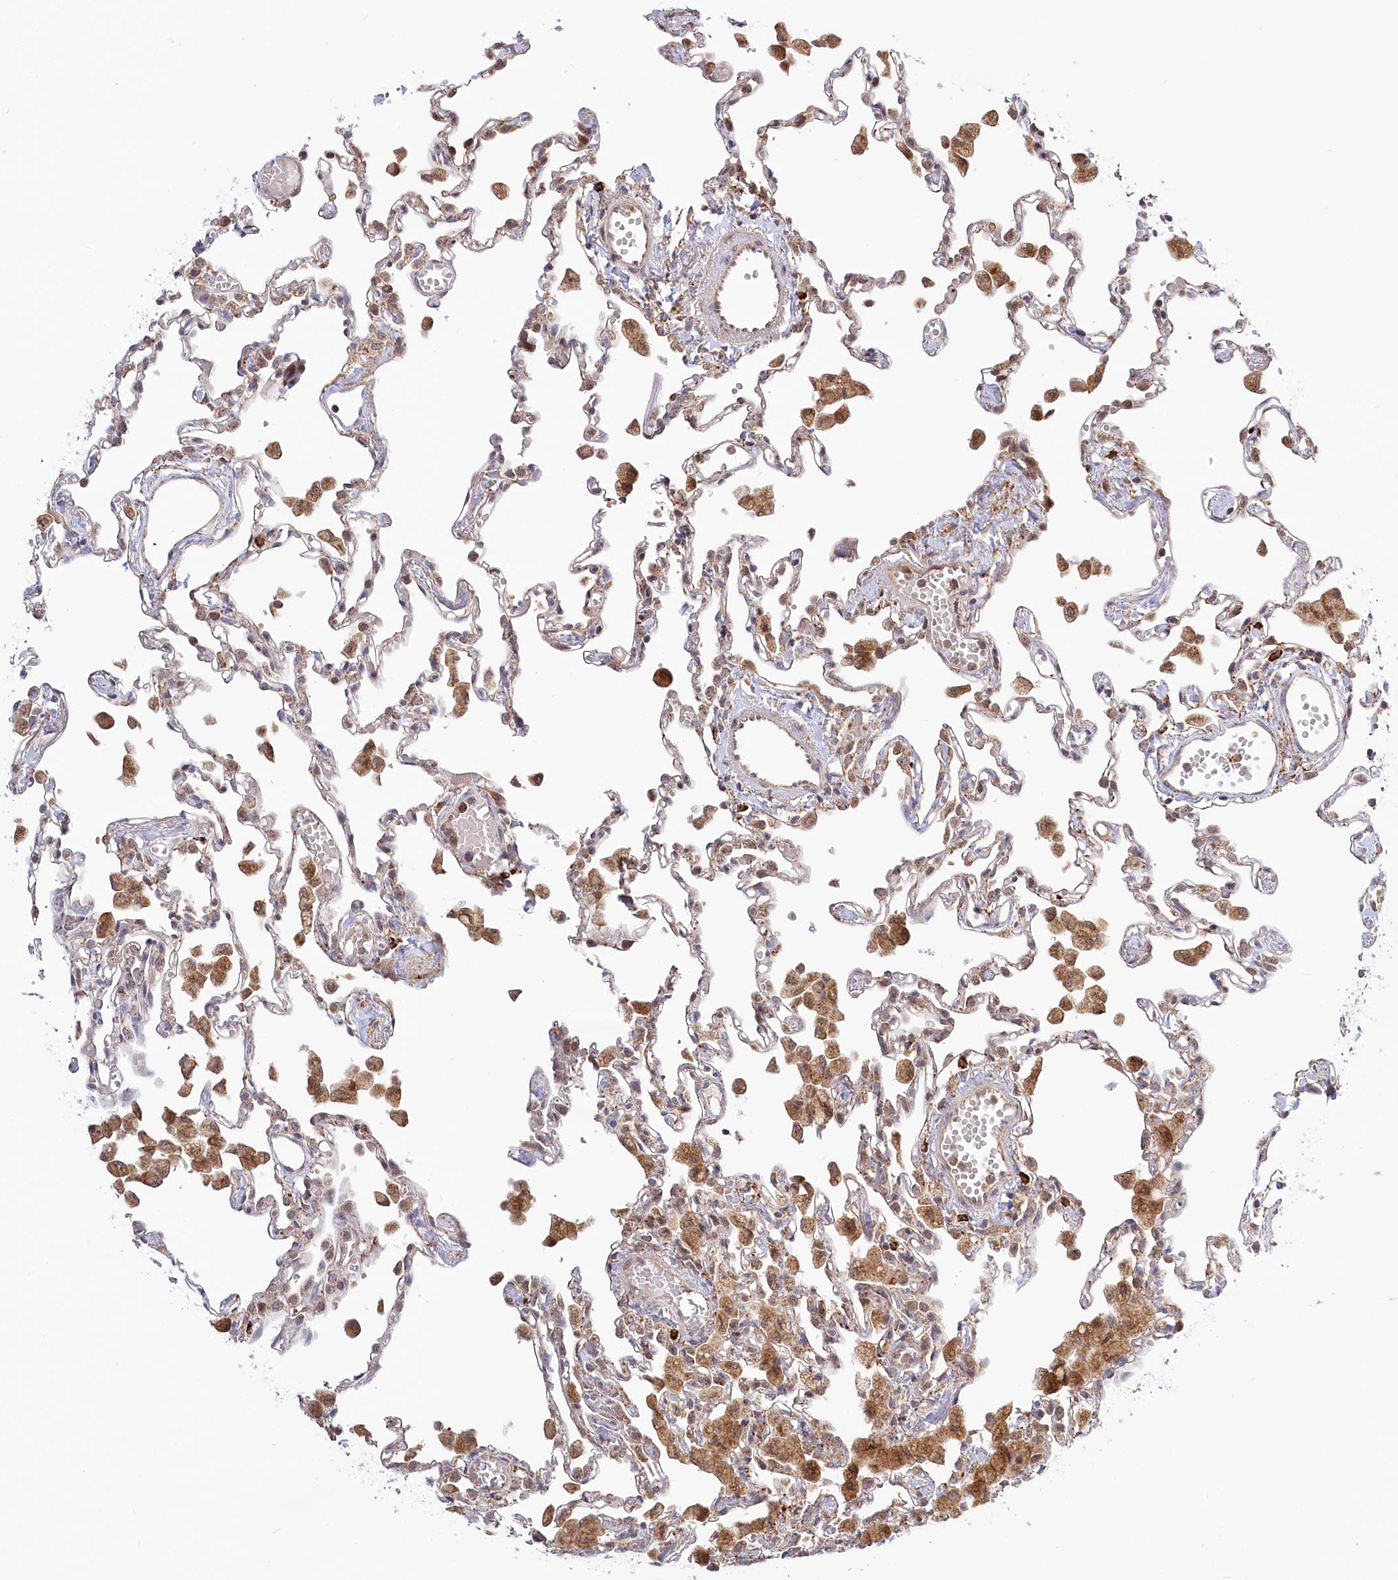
{"staining": {"intensity": "moderate", "quantity": "<25%", "location": "cytoplasmic/membranous"}, "tissue": "lung", "cell_type": "Alveolar cells", "image_type": "normal", "snomed": [{"axis": "morphology", "description": "Normal tissue, NOS"}, {"axis": "topography", "description": "Bronchus"}, {"axis": "topography", "description": "Lung"}], "caption": "High-magnification brightfield microscopy of normal lung stained with DAB (3,3'-diaminobenzidine) (brown) and counterstained with hematoxylin (blue). alveolar cells exhibit moderate cytoplasmic/membranous staining is appreciated in approximately<25% of cells.", "gene": "RTN4IP1", "patient": {"sex": "female", "age": 49}}